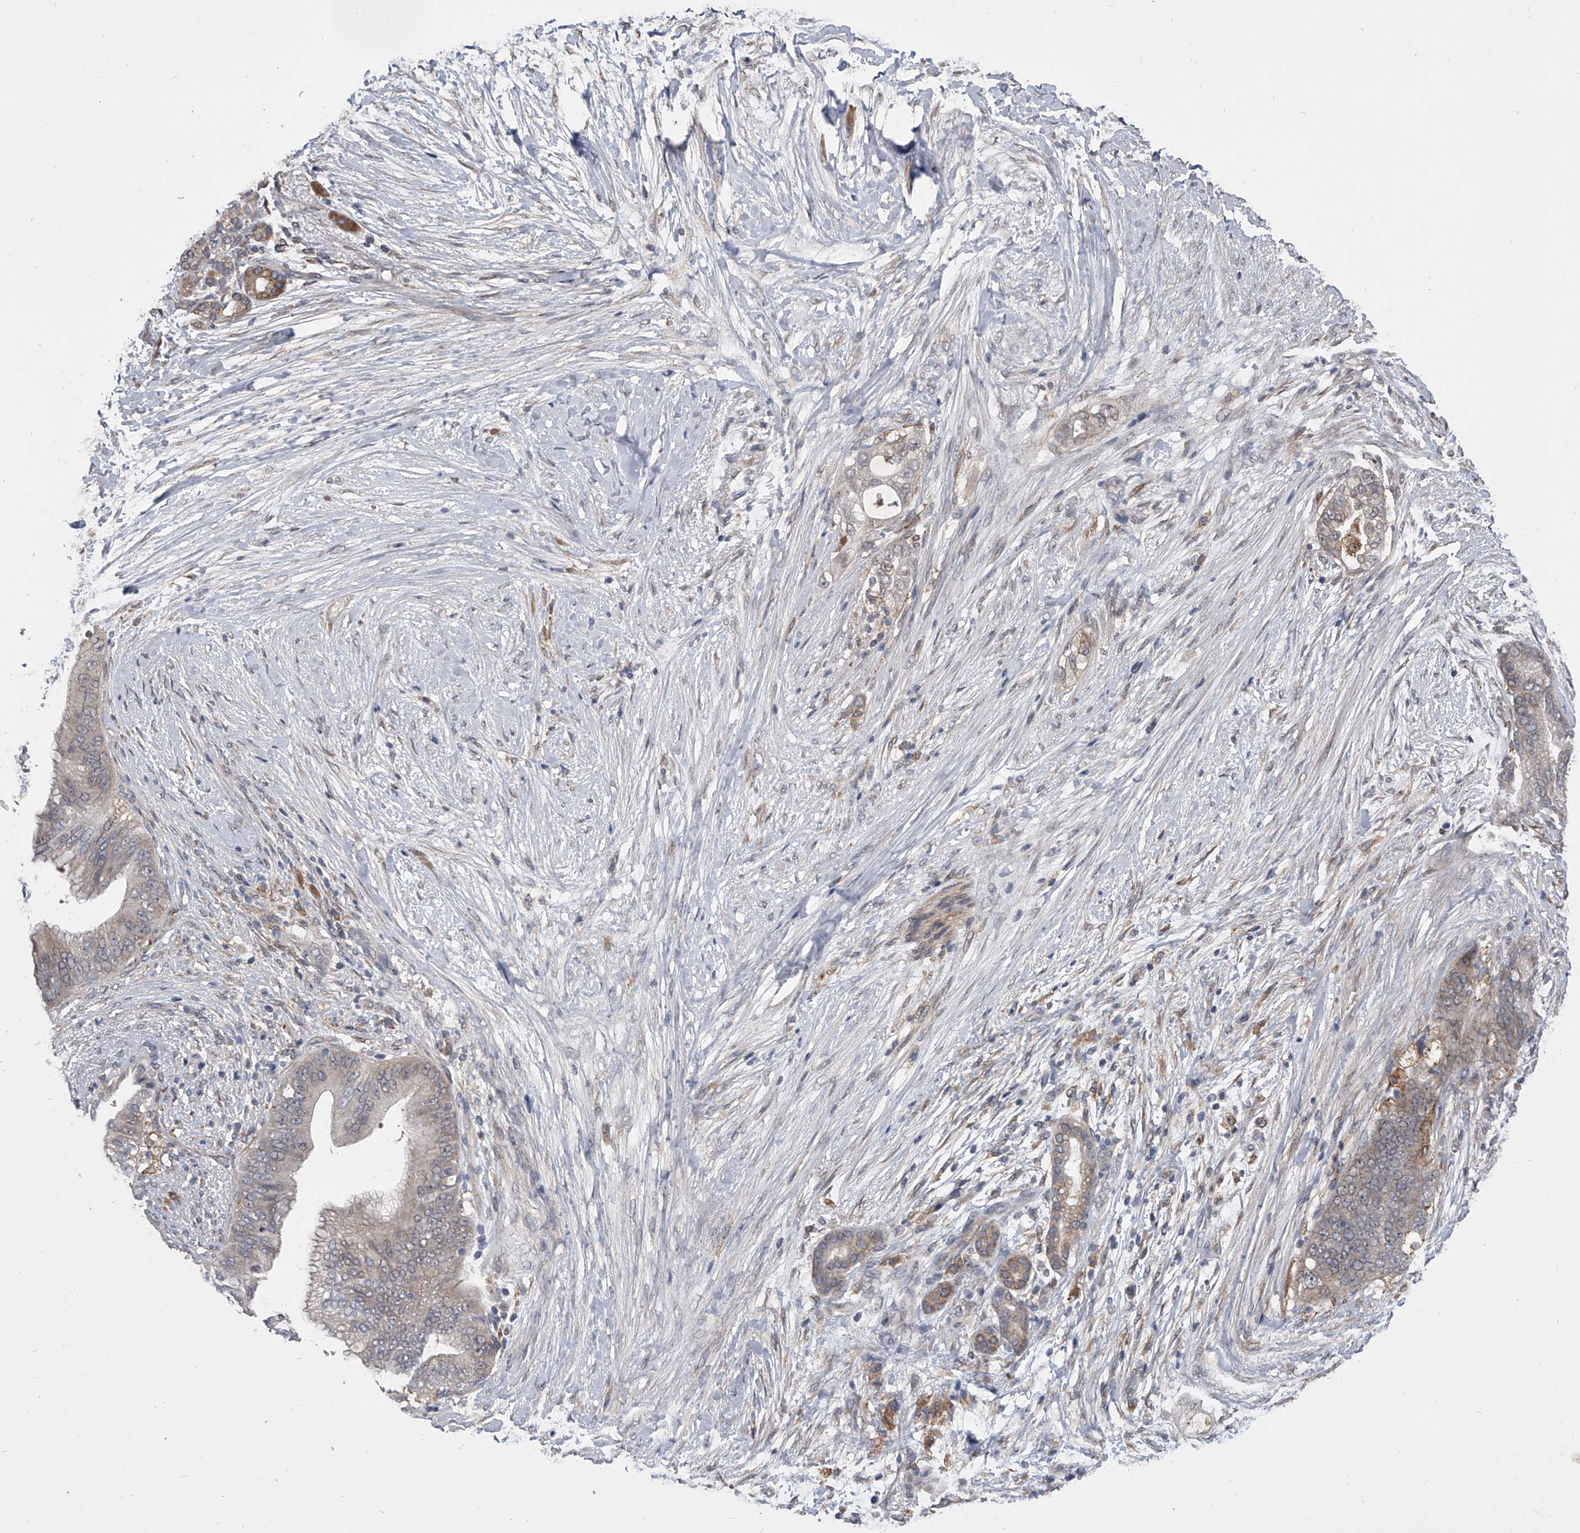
{"staining": {"intensity": "weak", "quantity": "25%-75%", "location": "cytoplasmic/membranous"}, "tissue": "pancreatic cancer", "cell_type": "Tumor cells", "image_type": "cancer", "snomed": [{"axis": "morphology", "description": "Adenocarcinoma, NOS"}, {"axis": "topography", "description": "Pancreas"}], "caption": "The immunohistochemical stain shows weak cytoplasmic/membranous expression in tumor cells of pancreatic adenocarcinoma tissue. The staining is performed using DAB (3,3'-diaminobenzidine) brown chromogen to label protein expression. The nuclei are counter-stained blue using hematoxylin.", "gene": "MAP4K3", "patient": {"sex": "male", "age": 53}}